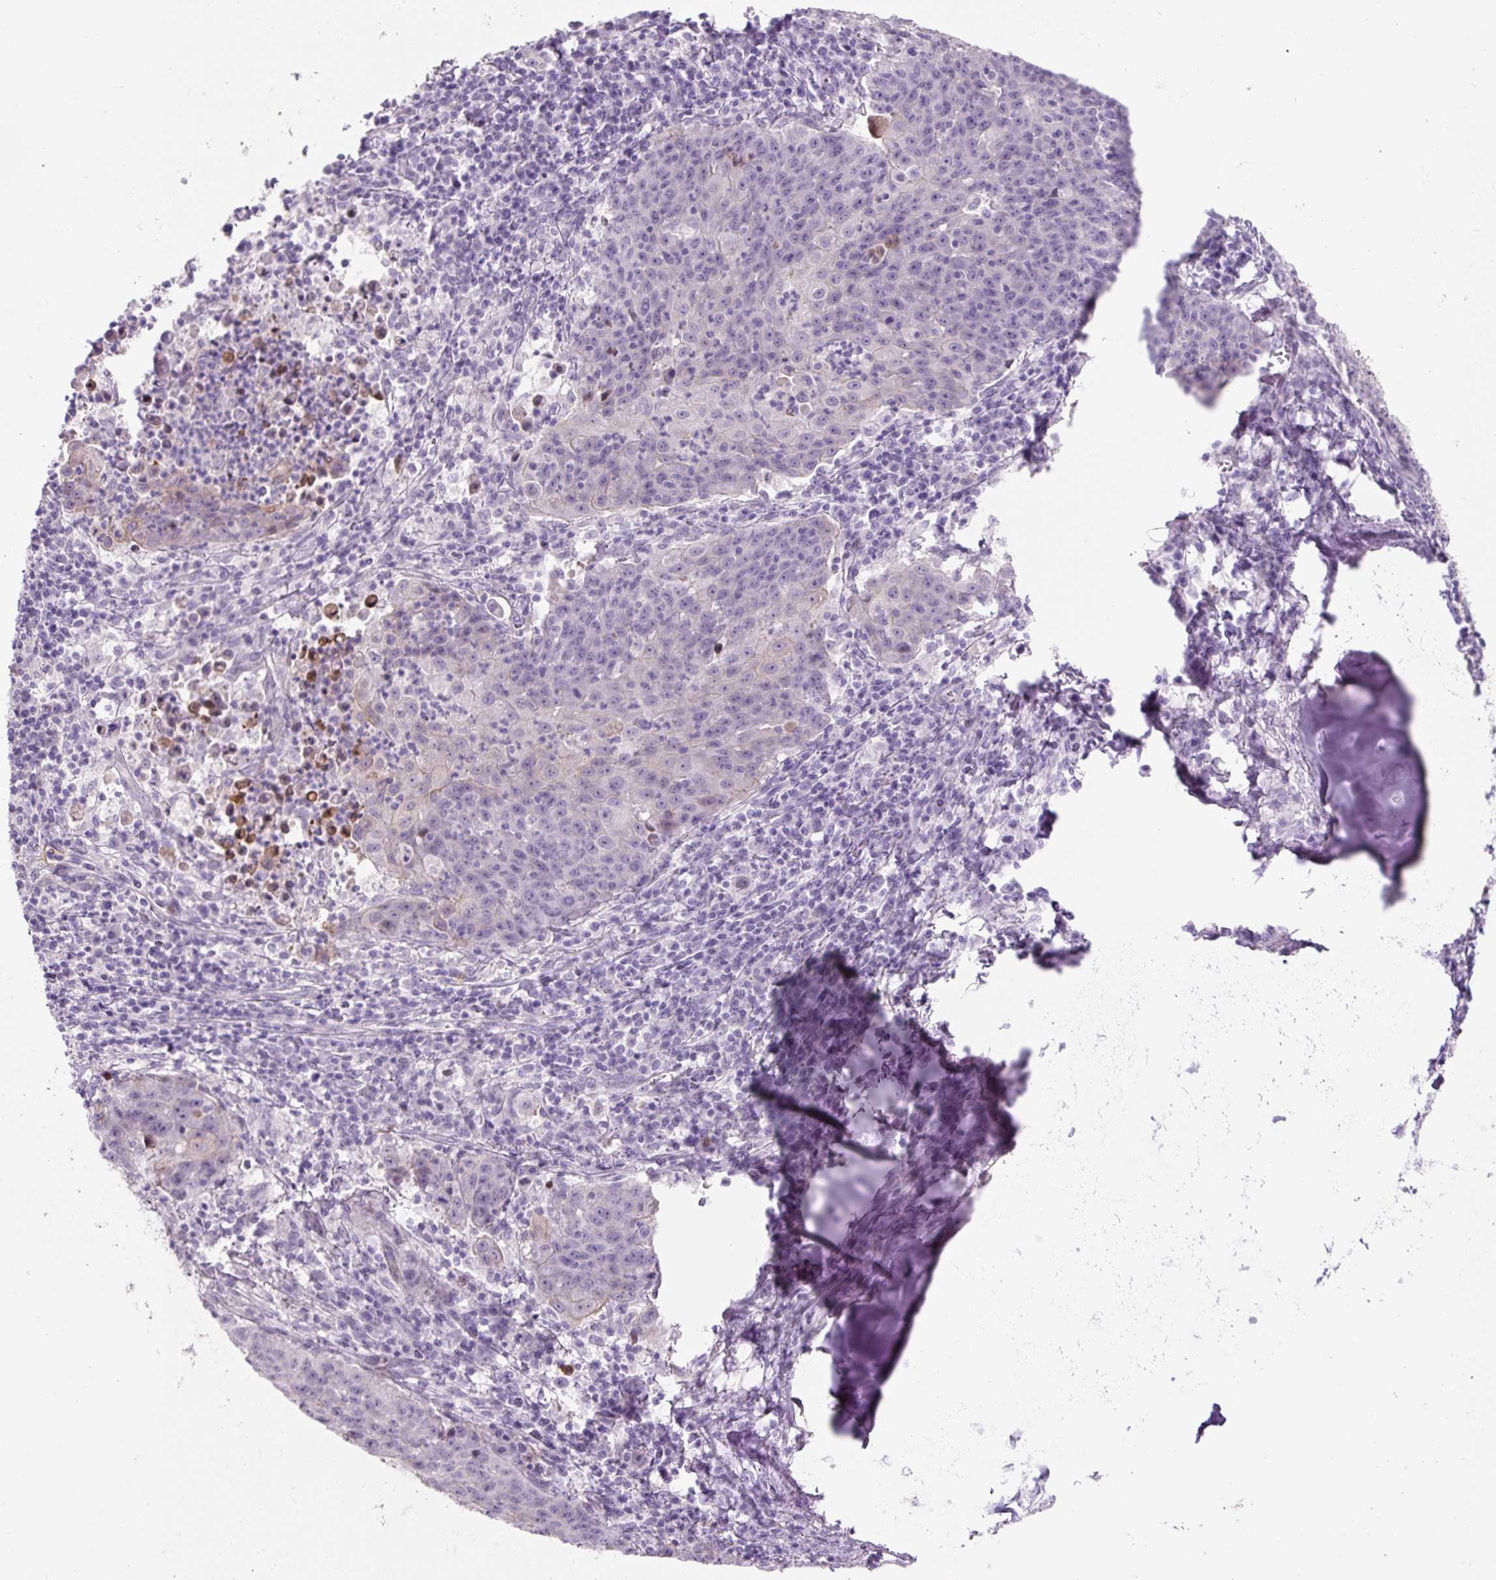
{"staining": {"intensity": "negative", "quantity": "none", "location": "none"}, "tissue": "lung cancer", "cell_type": "Tumor cells", "image_type": "cancer", "snomed": [{"axis": "morphology", "description": "Squamous cell carcinoma, NOS"}, {"axis": "morphology", "description": "Squamous cell carcinoma, metastatic, NOS"}, {"axis": "topography", "description": "Bronchus"}, {"axis": "topography", "description": "Lung"}], "caption": "Protein analysis of lung cancer (squamous cell carcinoma) demonstrates no significant expression in tumor cells.", "gene": "PRM1", "patient": {"sex": "male", "age": 62}}